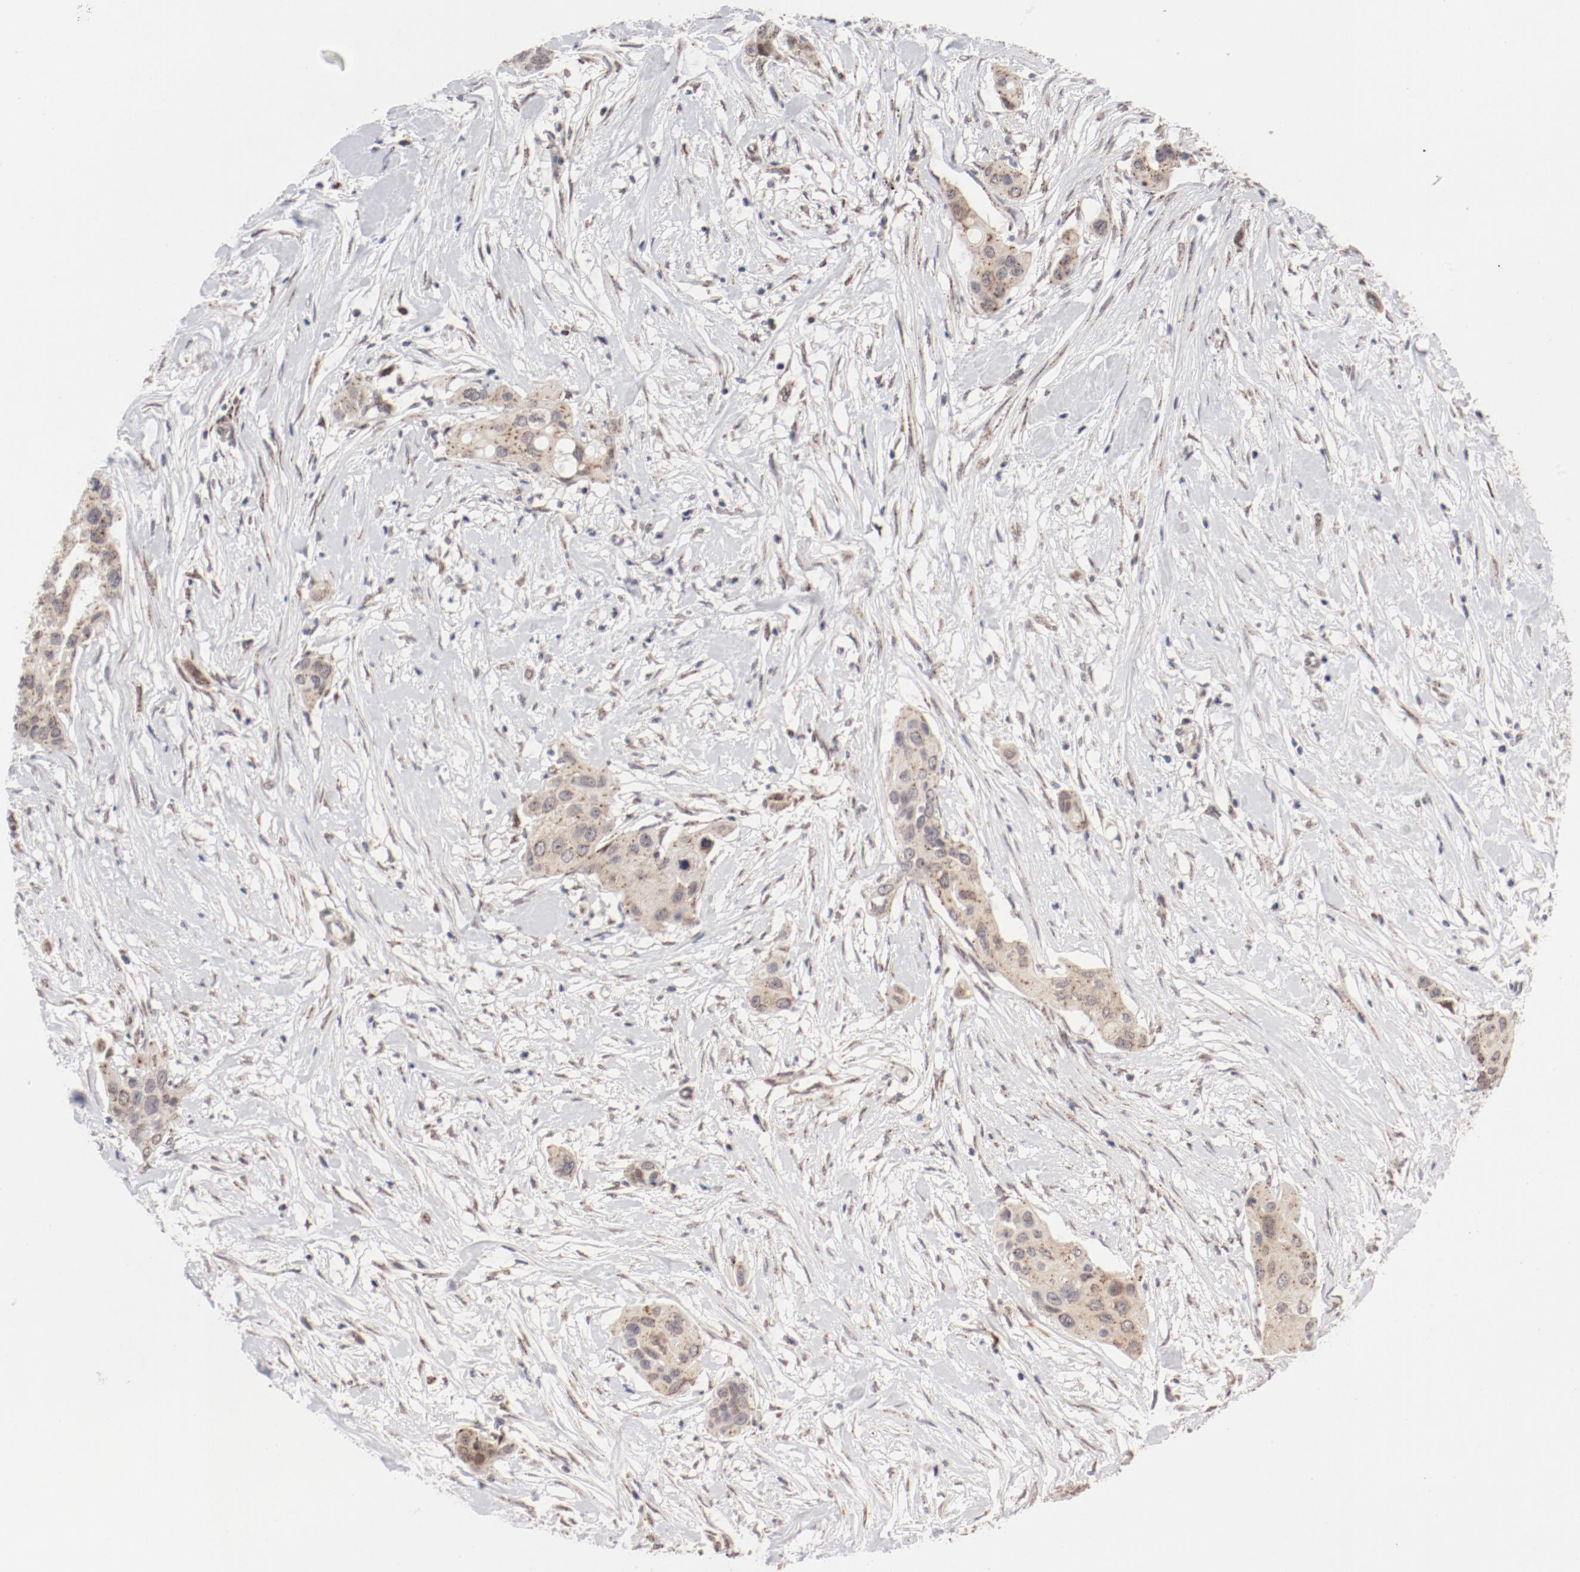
{"staining": {"intensity": "negative", "quantity": "none", "location": "none"}, "tissue": "pancreatic cancer", "cell_type": "Tumor cells", "image_type": "cancer", "snomed": [{"axis": "morphology", "description": "Adenocarcinoma, NOS"}, {"axis": "topography", "description": "Pancreas"}], "caption": "Tumor cells are negative for brown protein staining in adenocarcinoma (pancreatic).", "gene": "RPL12", "patient": {"sex": "female", "age": 60}}